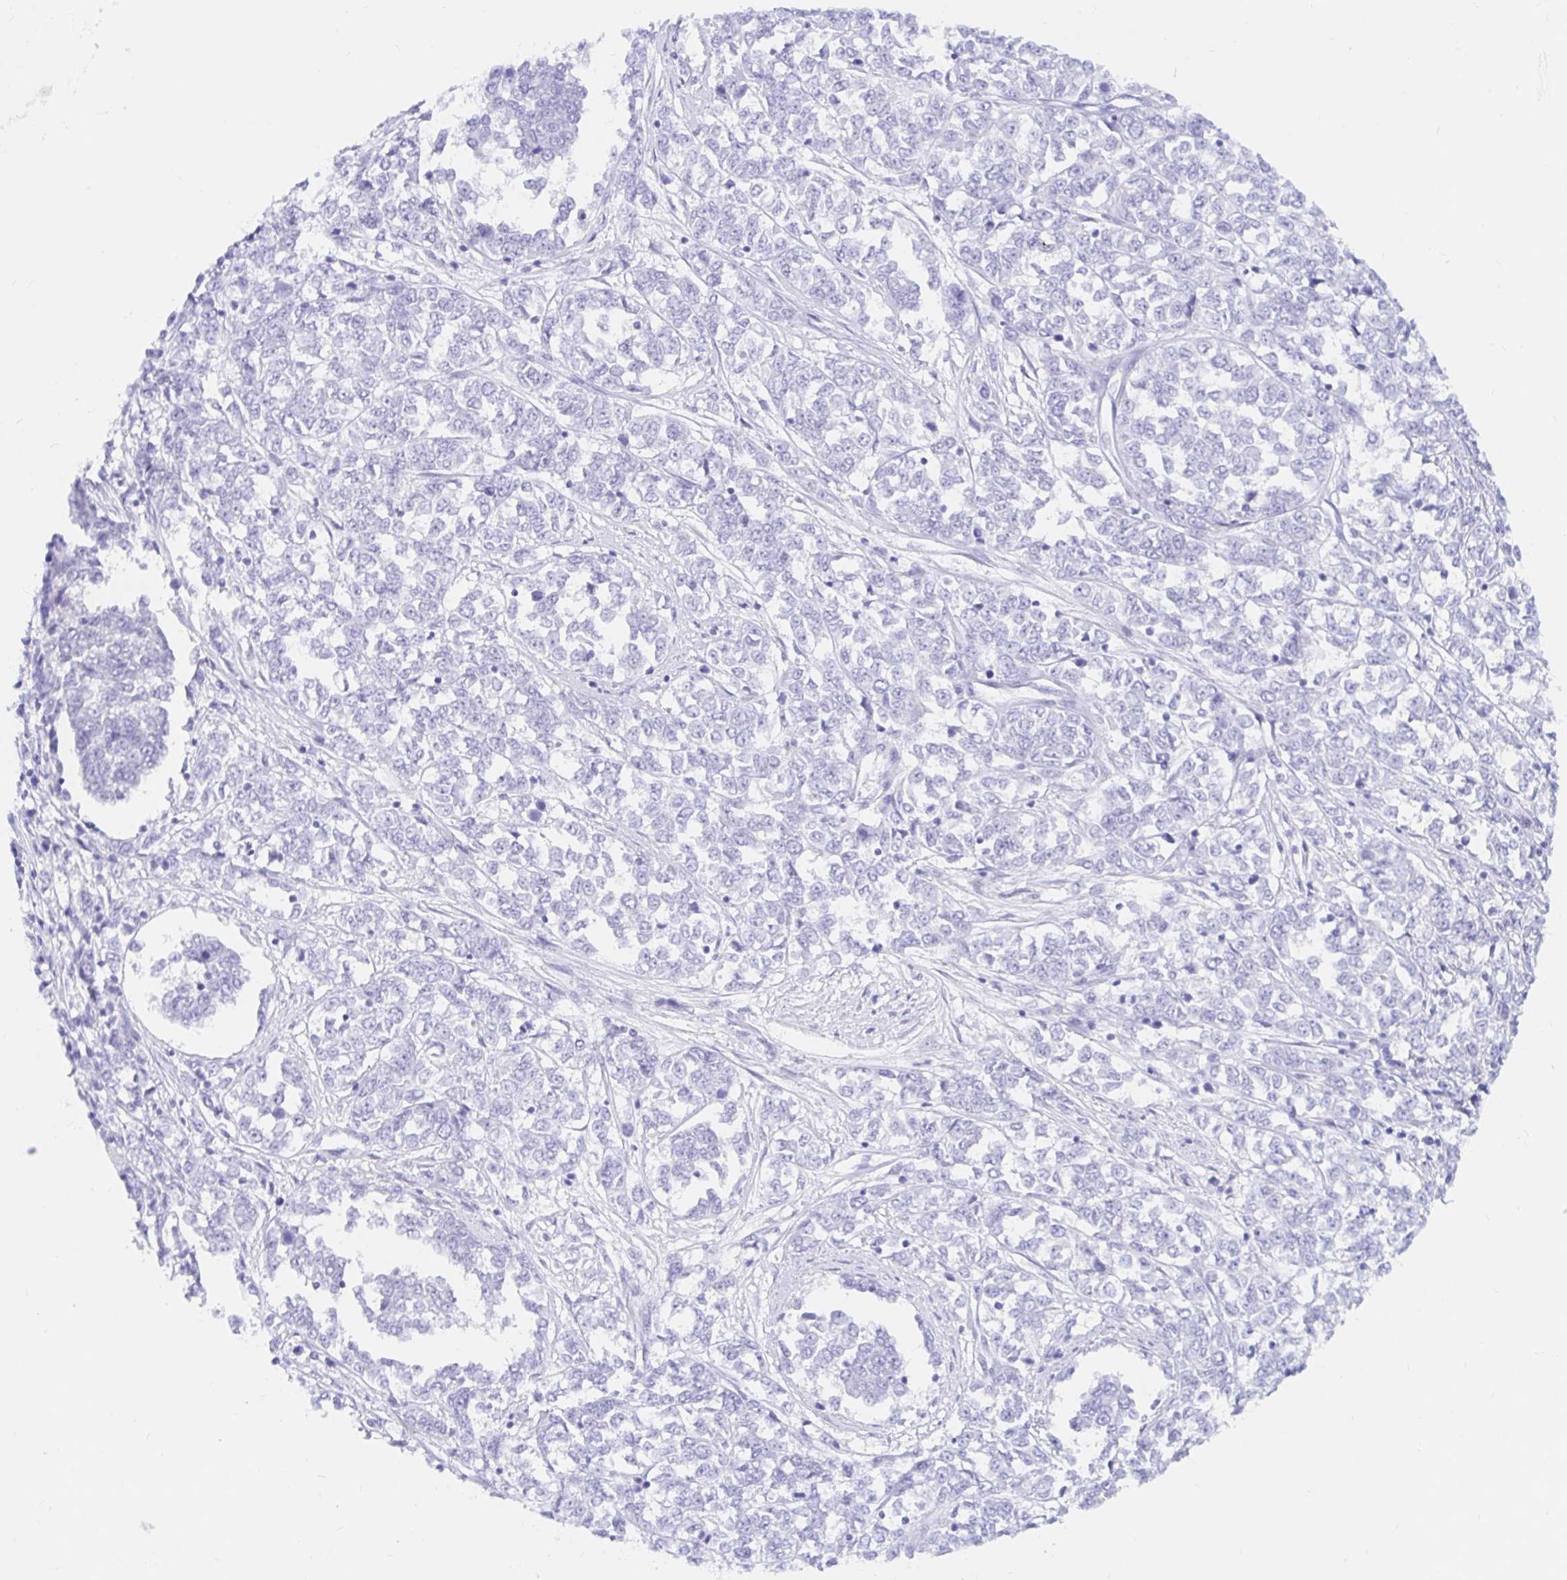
{"staining": {"intensity": "negative", "quantity": "none", "location": "none"}, "tissue": "melanoma", "cell_type": "Tumor cells", "image_type": "cancer", "snomed": [{"axis": "morphology", "description": "Malignant melanoma, NOS"}, {"axis": "topography", "description": "Skin"}], "caption": "High magnification brightfield microscopy of melanoma stained with DAB (3,3'-diaminobenzidine) (brown) and counterstained with hematoxylin (blue): tumor cells show no significant expression.", "gene": "OR6T1", "patient": {"sex": "female", "age": 72}}